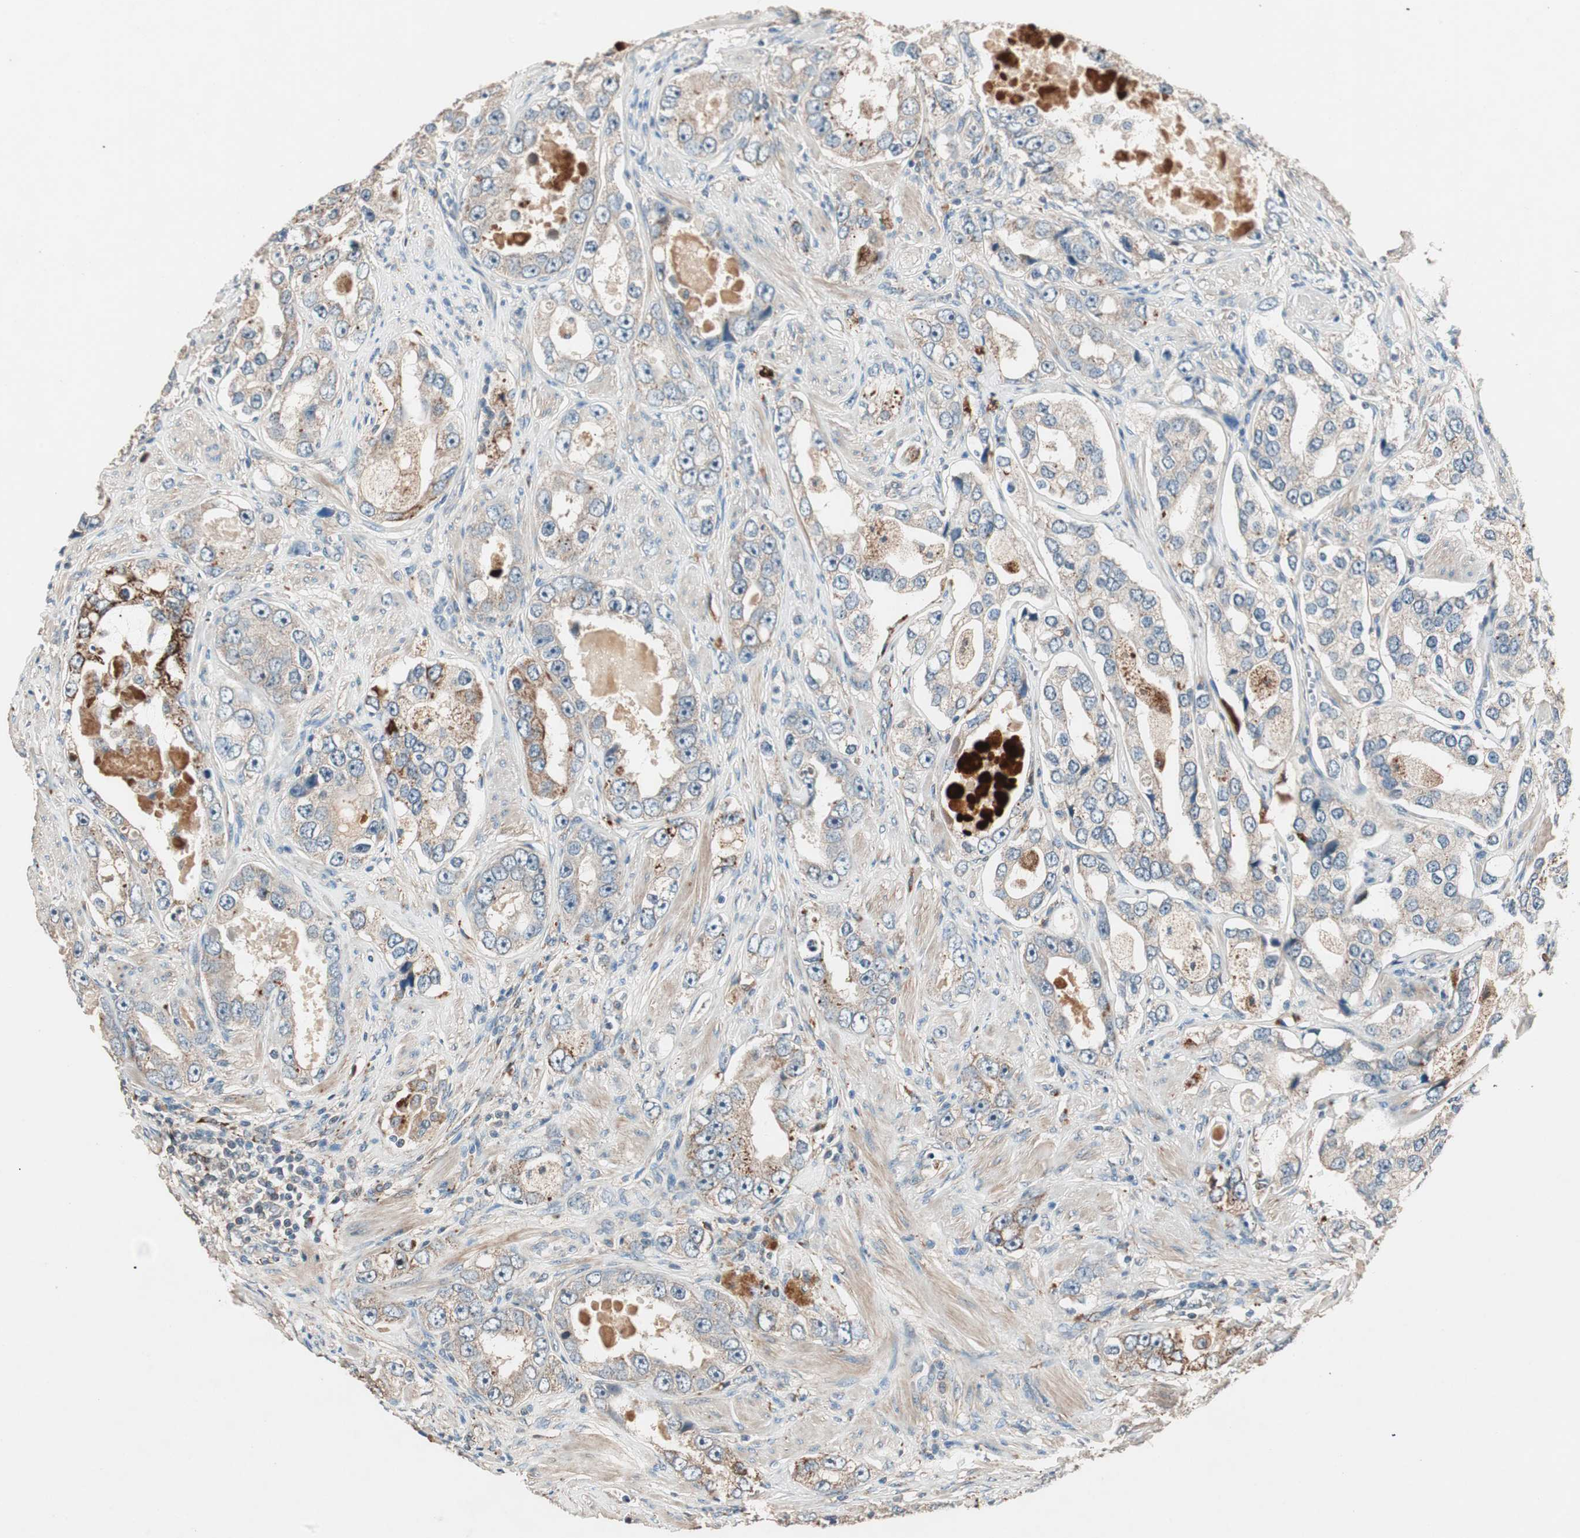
{"staining": {"intensity": "weak", "quantity": ">75%", "location": "cytoplasmic/membranous"}, "tissue": "prostate cancer", "cell_type": "Tumor cells", "image_type": "cancer", "snomed": [{"axis": "morphology", "description": "Adenocarcinoma, High grade"}, {"axis": "topography", "description": "Prostate"}], "caption": "Tumor cells demonstrate weak cytoplasmic/membranous staining in approximately >75% of cells in prostate cancer. (DAB (3,3'-diaminobenzidine) IHC with brightfield microscopy, high magnification).", "gene": "NFRKB", "patient": {"sex": "male", "age": 63}}